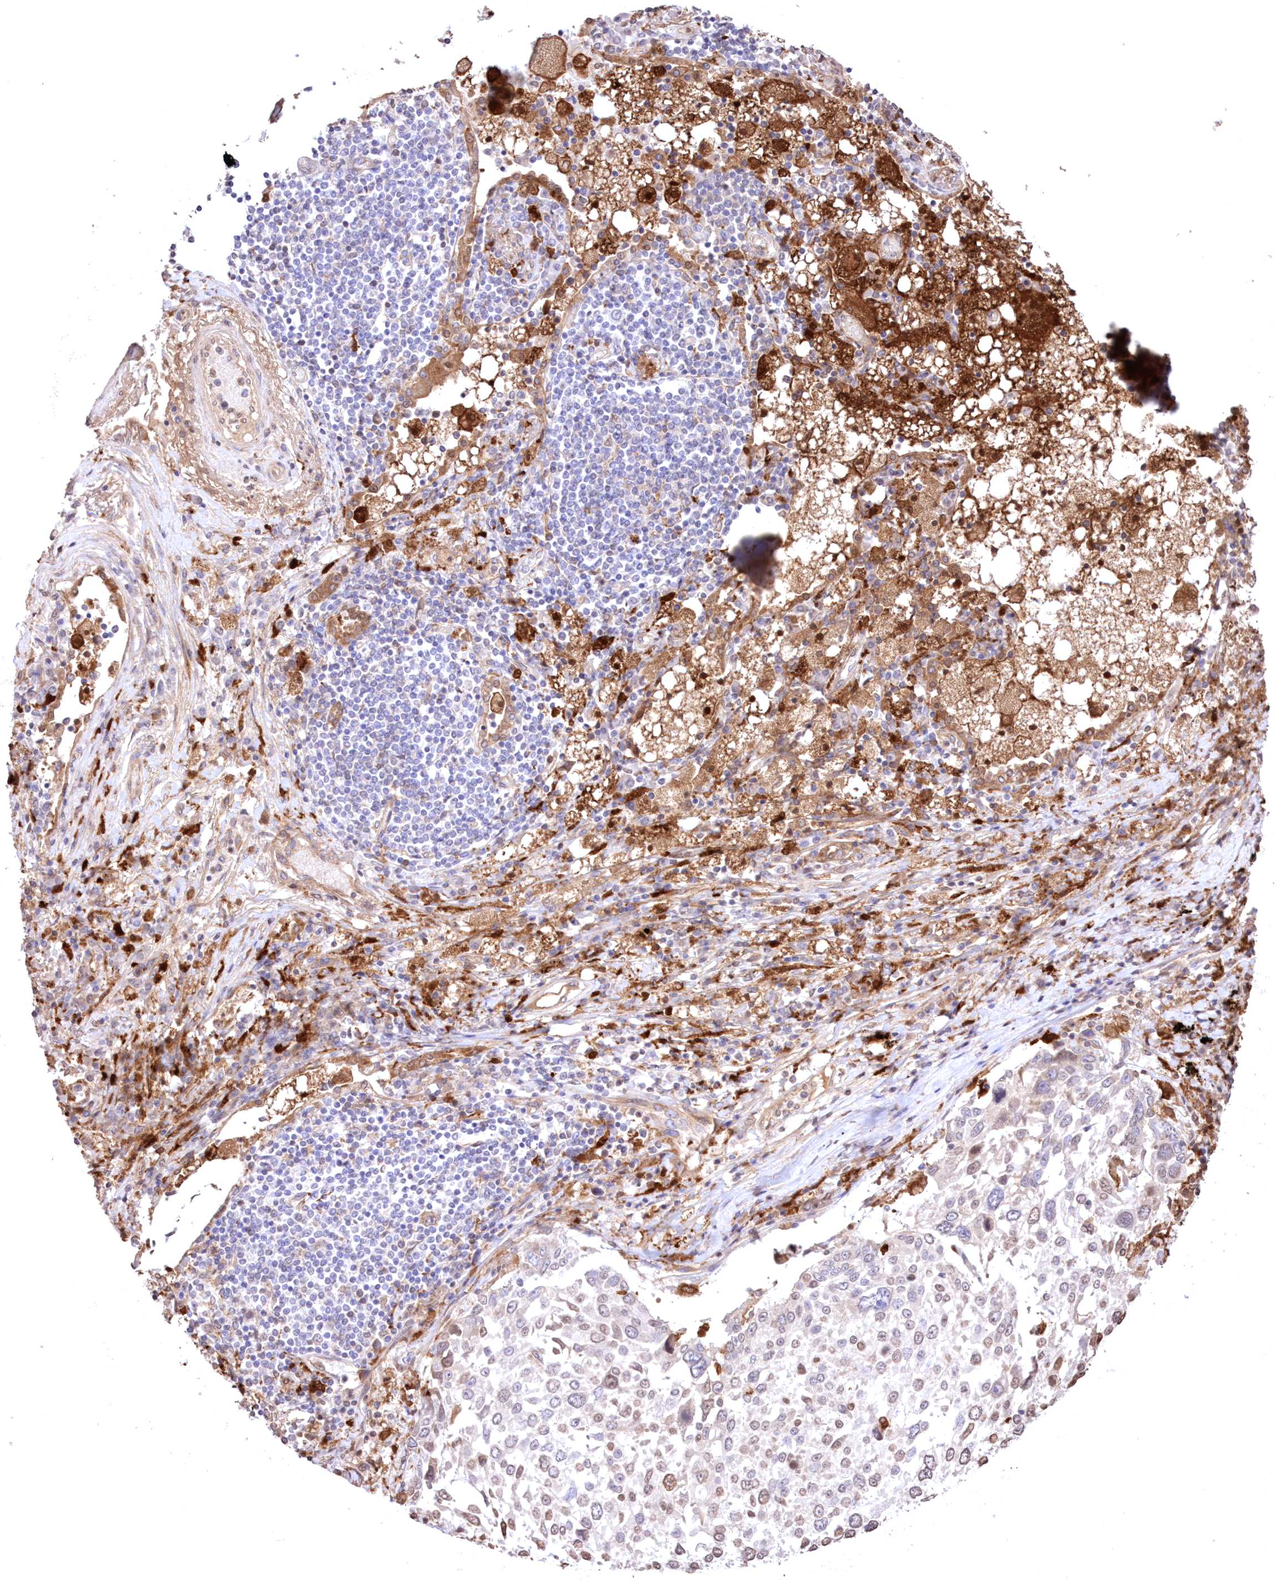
{"staining": {"intensity": "moderate", "quantity": "<25%", "location": "nuclear"}, "tissue": "lung cancer", "cell_type": "Tumor cells", "image_type": "cancer", "snomed": [{"axis": "morphology", "description": "Squamous cell carcinoma, NOS"}, {"axis": "topography", "description": "Lung"}], "caption": "Immunohistochemical staining of human lung cancer reveals moderate nuclear protein expression in about <25% of tumor cells.", "gene": "FCHO2", "patient": {"sex": "male", "age": 65}}